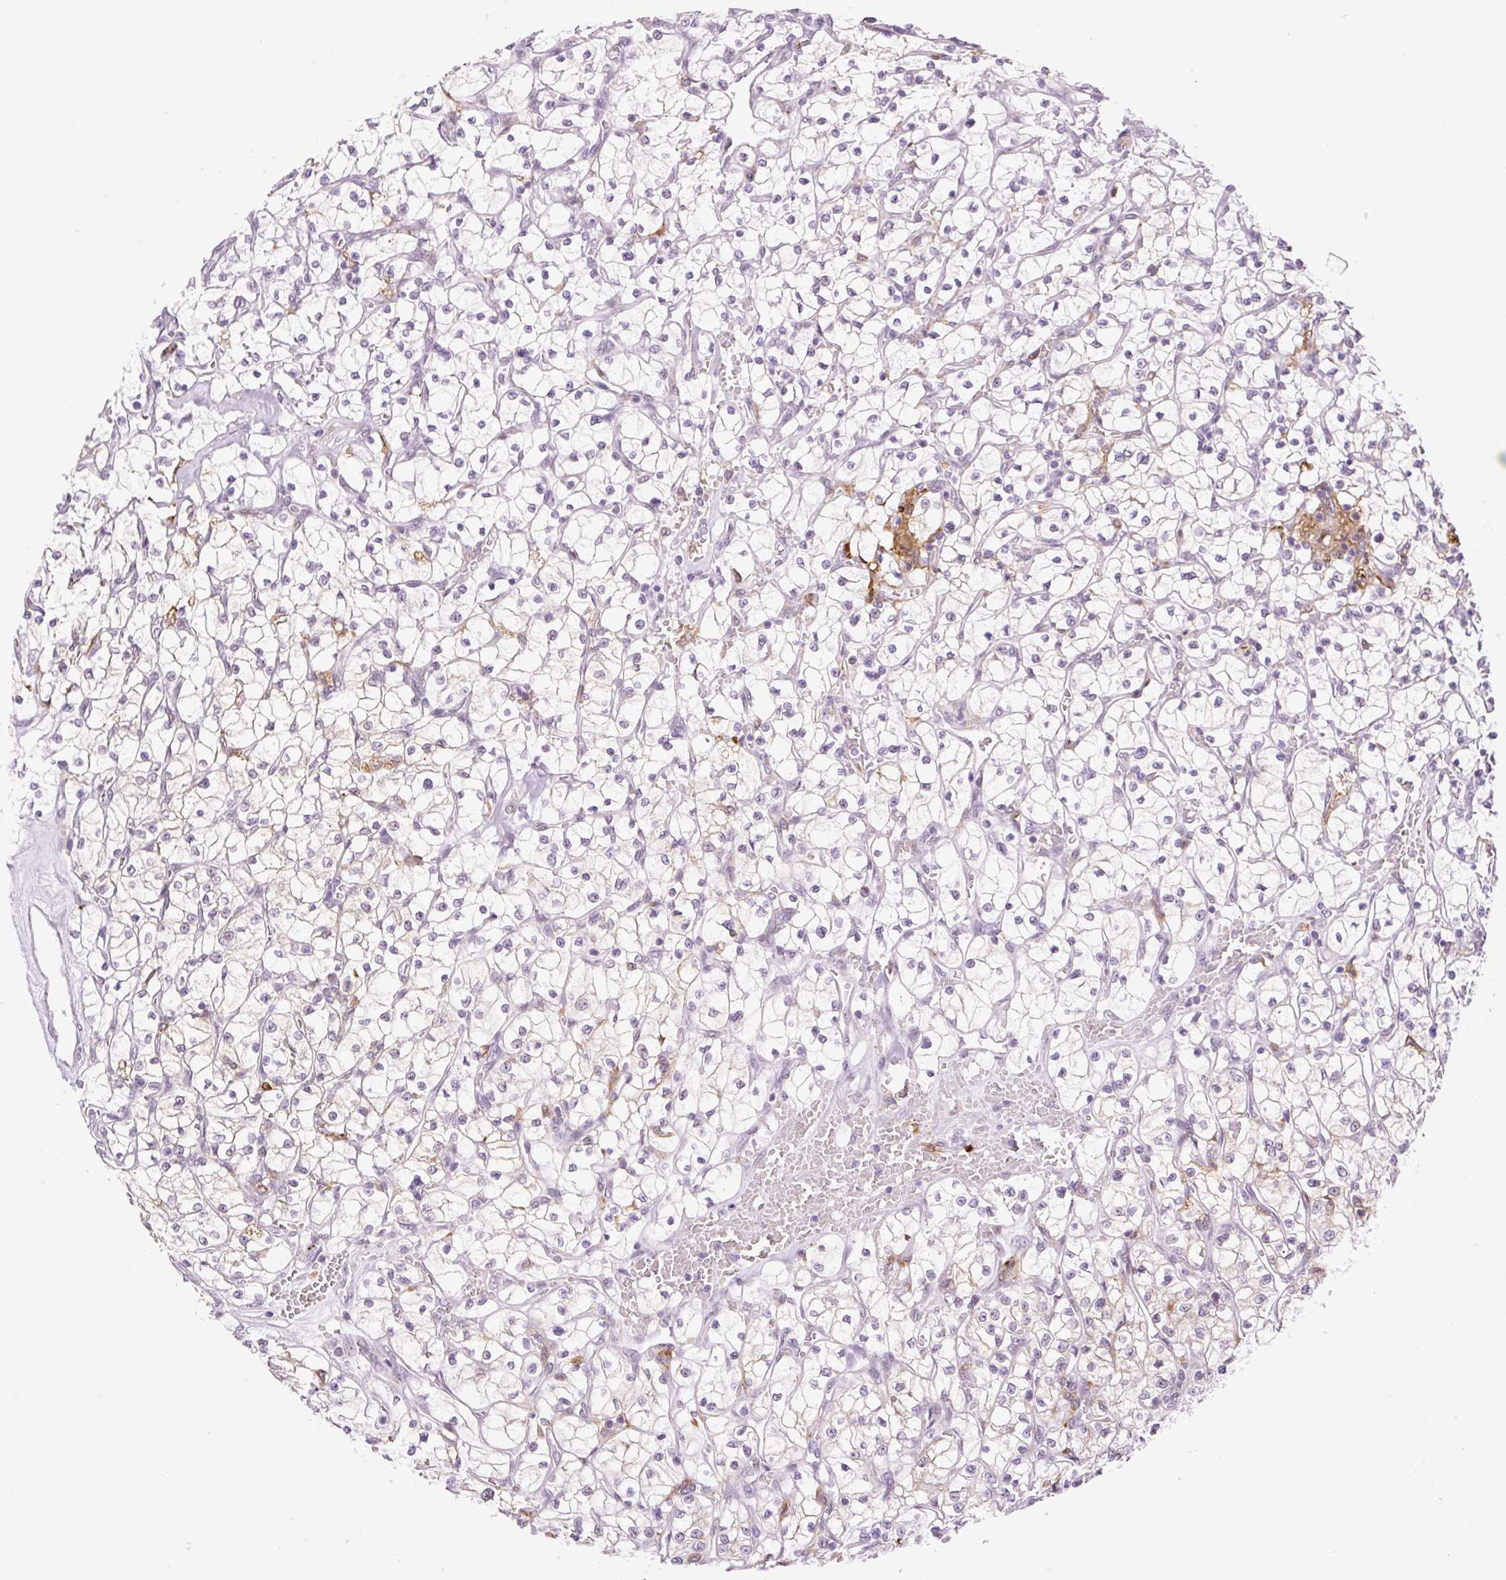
{"staining": {"intensity": "weak", "quantity": "<25%", "location": "cytoplasmic/membranous"}, "tissue": "renal cancer", "cell_type": "Tumor cells", "image_type": "cancer", "snomed": [{"axis": "morphology", "description": "Adenocarcinoma, NOS"}, {"axis": "topography", "description": "Kidney"}], "caption": "An immunohistochemistry (IHC) histopathology image of adenocarcinoma (renal) is shown. There is no staining in tumor cells of adenocarcinoma (renal). (Brightfield microscopy of DAB immunohistochemistry (IHC) at high magnification).", "gene": "PALM3", "patient": {"sex": "female", "age": 64}}